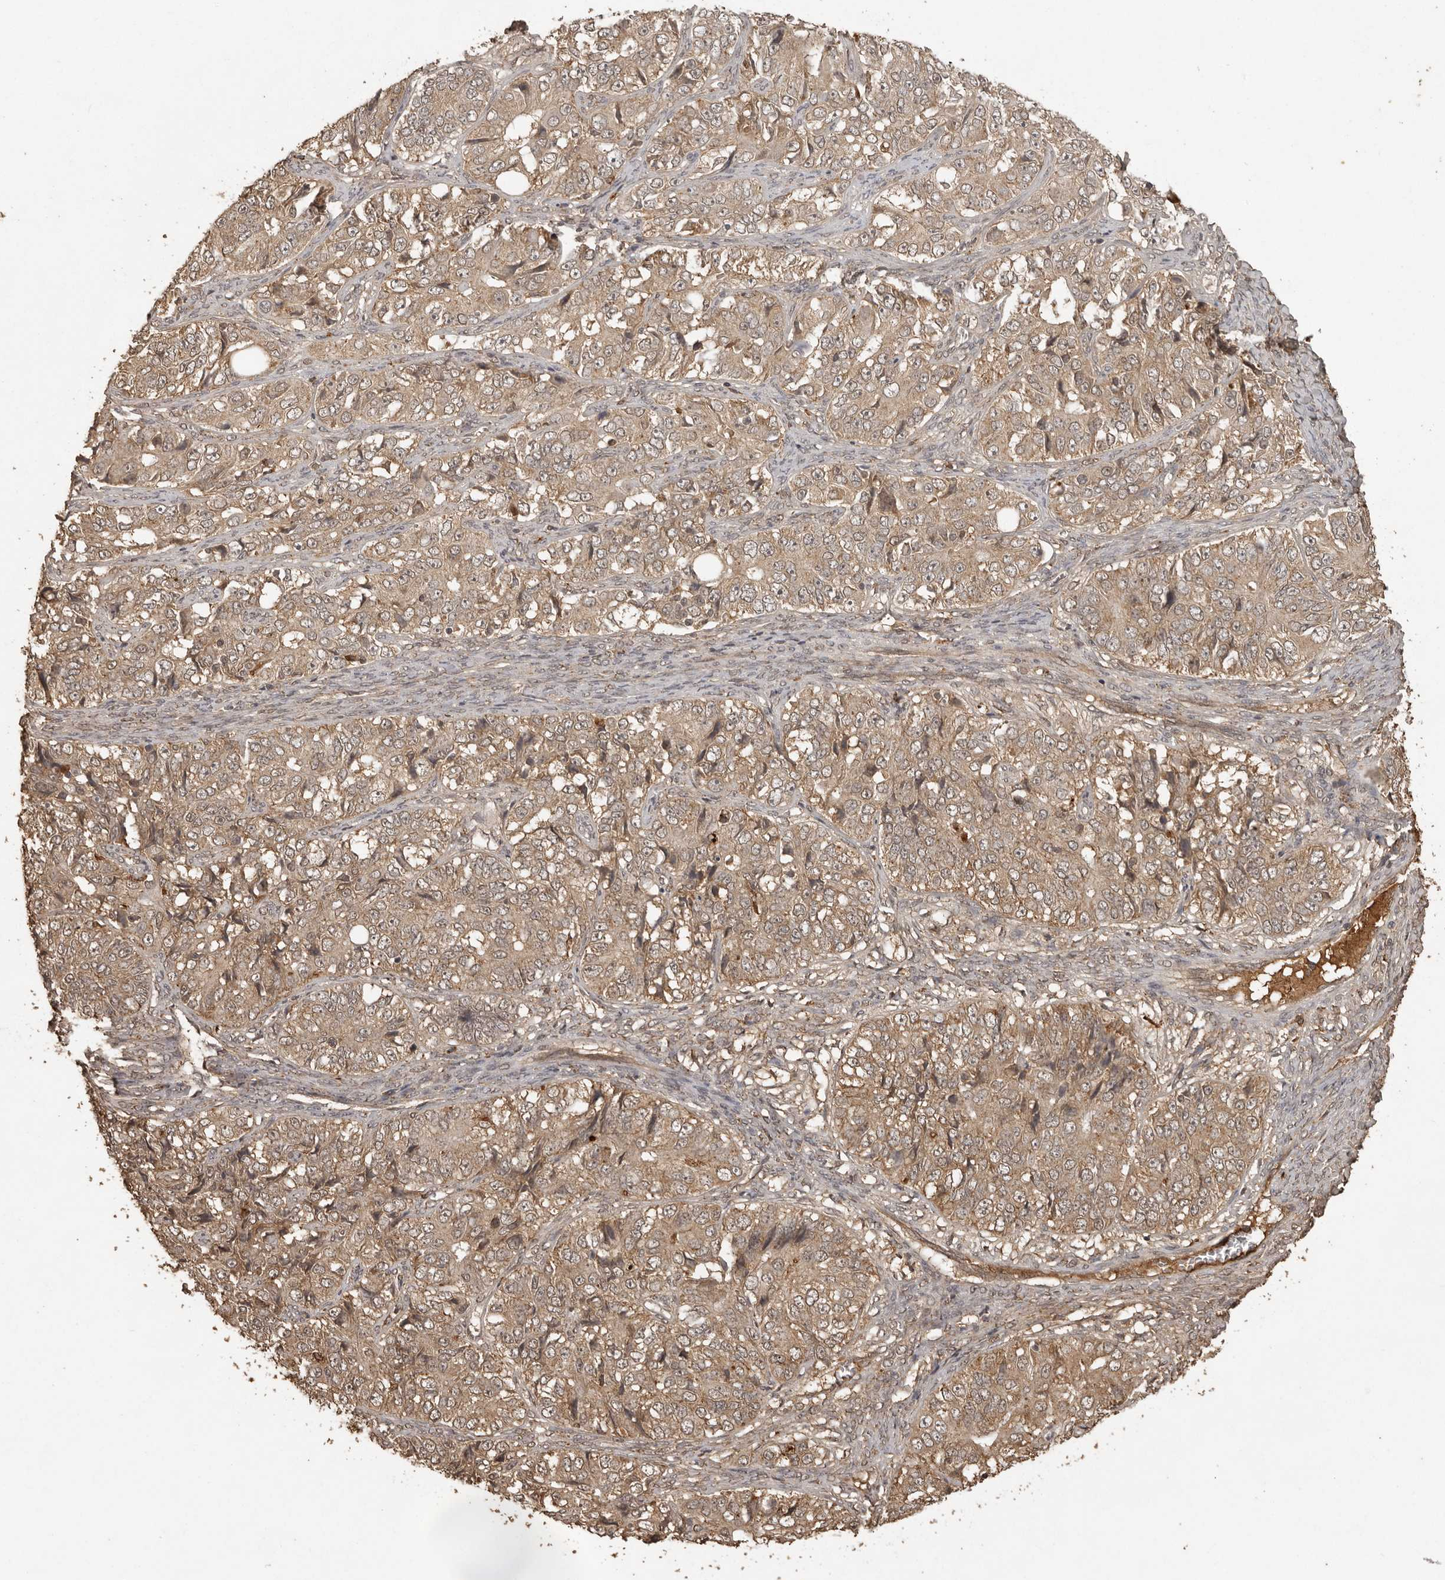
{"staining": {"intensity": "moderate", "quantity": ">75%", "location": "cytoplasmic/membranous"}, "tissue": "ovarian cancer", "cell_type": "Tumor cells", "image_type": "cancer", "snomed": [{"axis": "morphology", "description": "Carcinoma, endometroid"}, {"axis": "topography", "description": "Ovary"}], "caption": "Immunohistochemical staining of endometroid carcinoma (ovarian) demonstrates medium levels of moderate cytoplasmic/membranous protein positivity in approximately >75% of tumor cells.", "gene": "CTF1", "patient": {"sex": "female", "age": 51}}